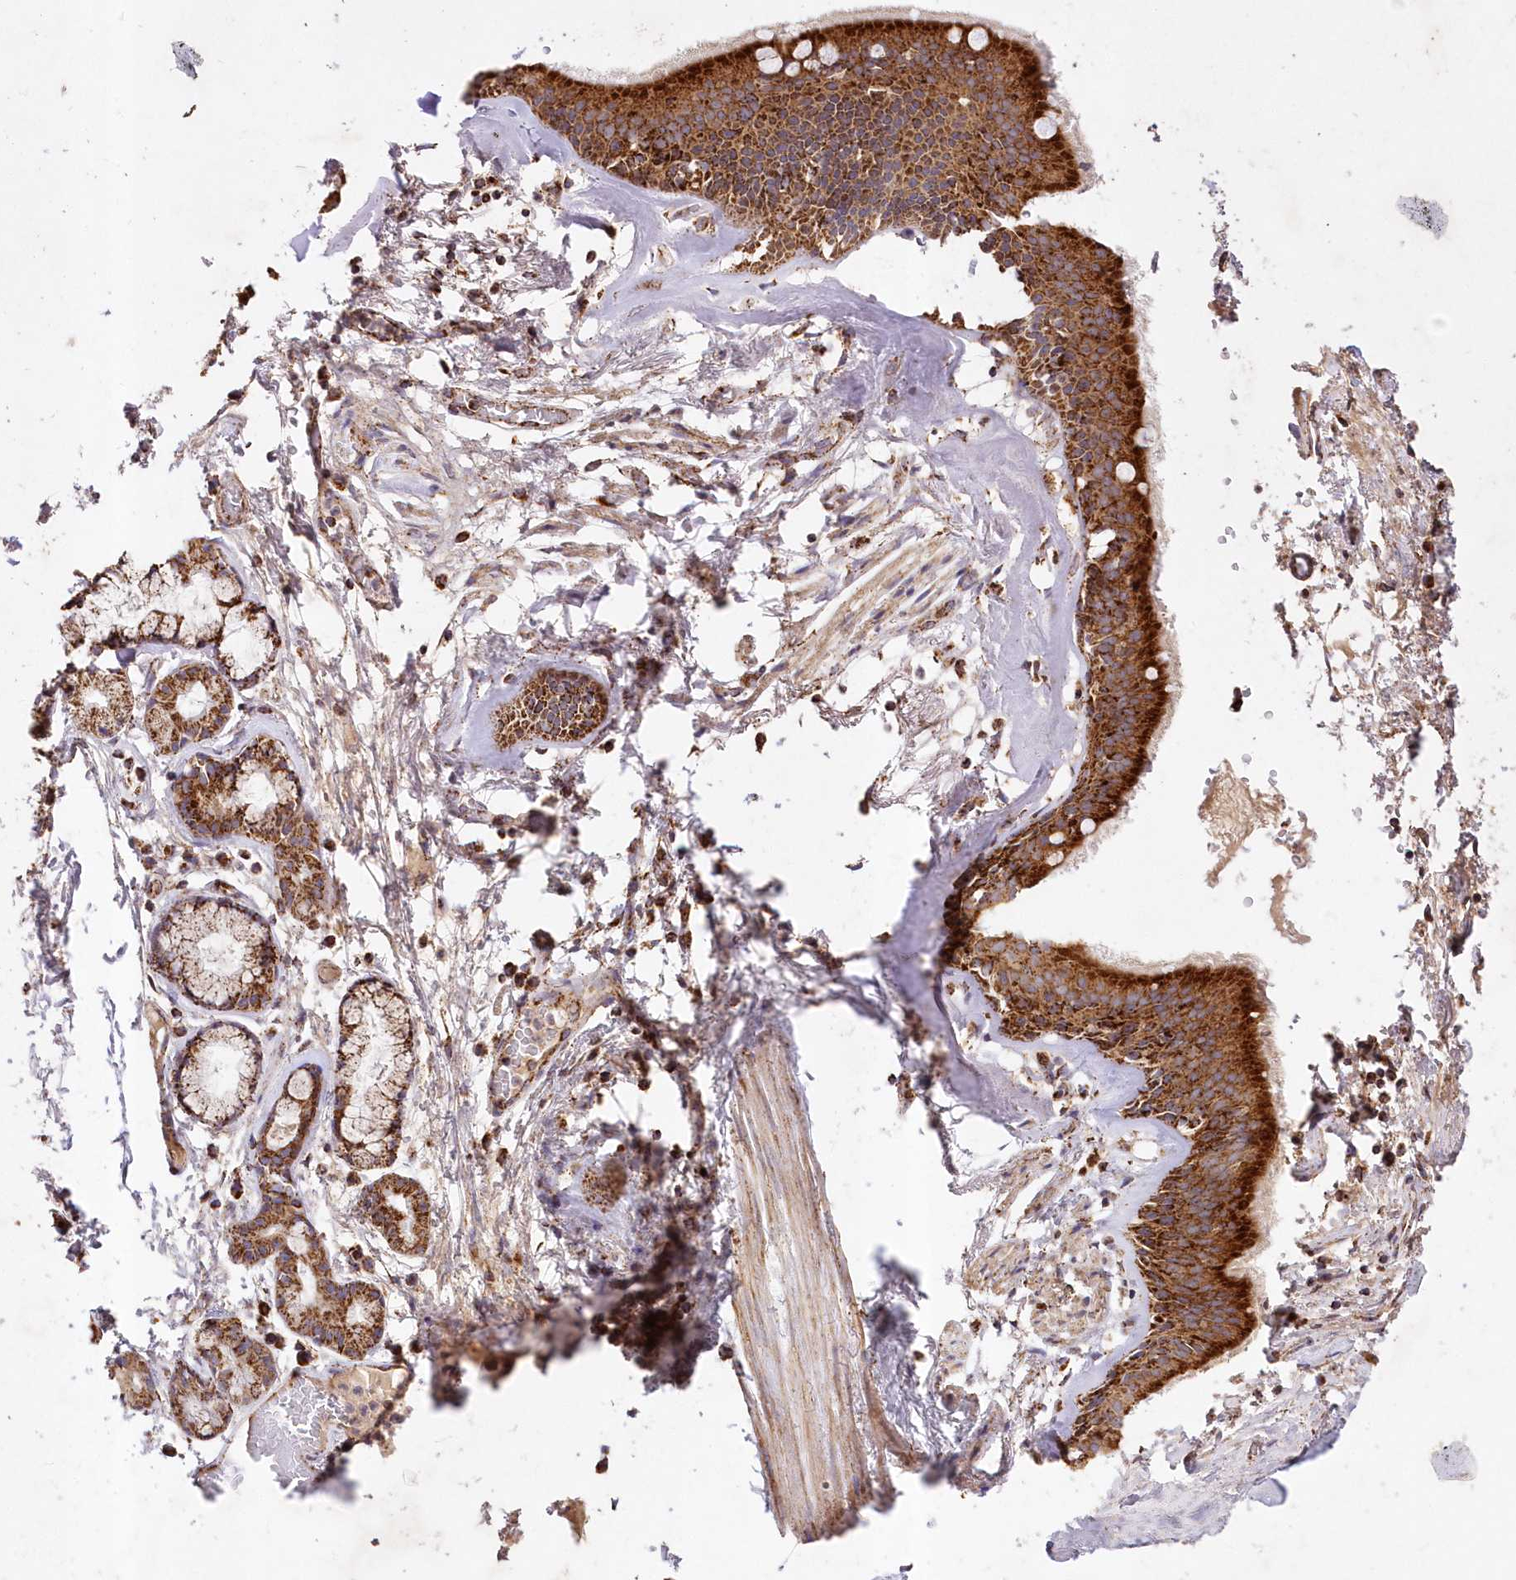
{"staining": {"intensity": "strong", "quantity": ">75%", "location": "cytoplasmic/membranous"}, "tissue": "adipose tissue", "cell_type": "Adipocytes", "image_type": "normal", "snomed": [{"axis": "morphology", "description": "Normal tissue, NOS"}, {"axis": "topography", "description": "Cartilage tissue"}], "caption": "Adipocytes exhibit high levels of strong cytoplasmic/membranous positivity in about >75% of cells in benign adipose tissue.", "gene": "ASNSD1", "patient": {"sex": "female", "age": 63}}